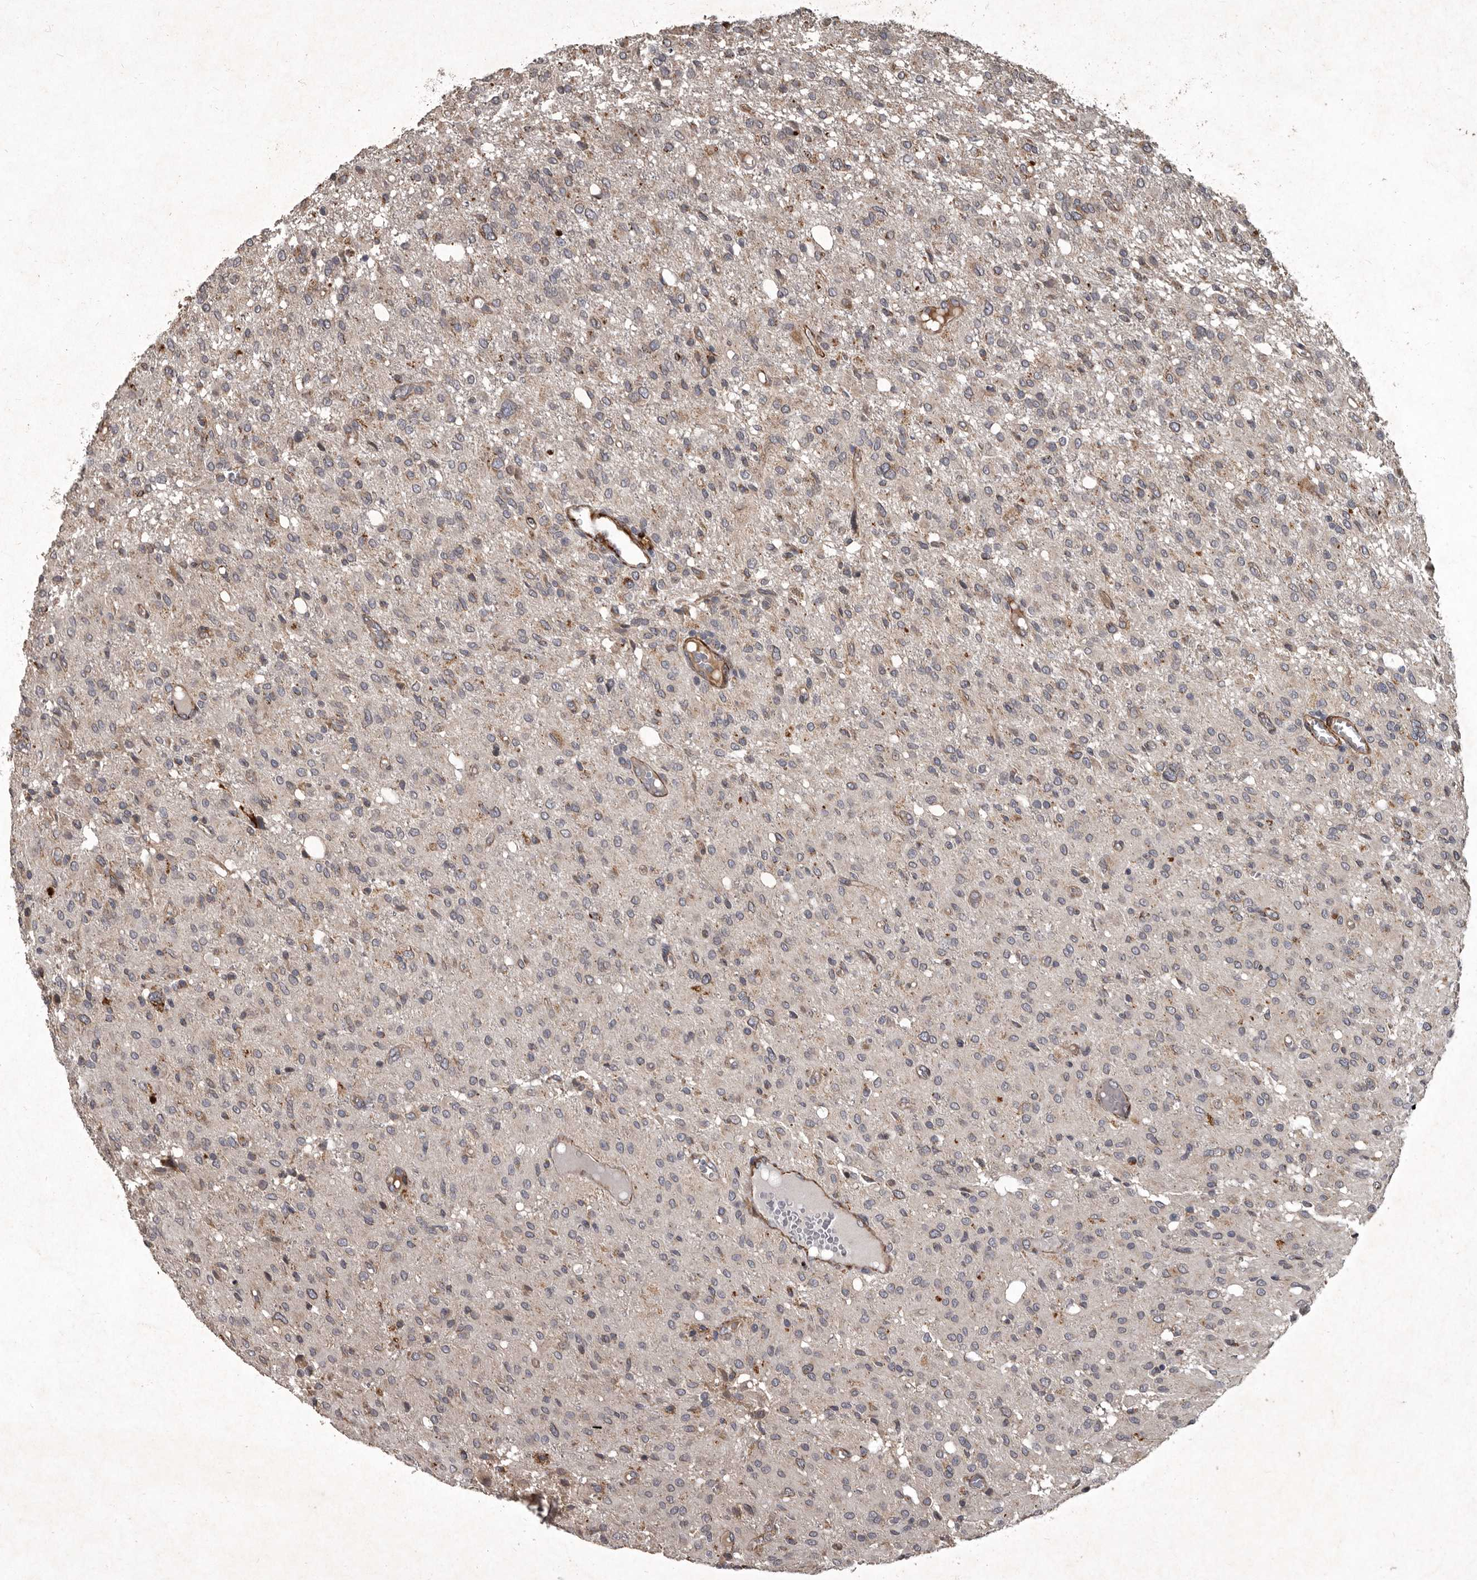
{"staining": {"intensity": "weak", "quantity": "<25%", "location": "cytoplasmic/membranous"}, "tissue": "glioma", "cell_type": "Tumor cells", "image_type": "cancer", "snomed": [{"axis": "morphology", "description": "Glioma, malignant, High grade"}, {"axis": "topography", "description": "Brain"}], "caption": "The photomicrograph demonstrates no staining of tumor cells in glioma.", "gene": "MRPS15", "patient": {"sex": "female", "age": 59}}